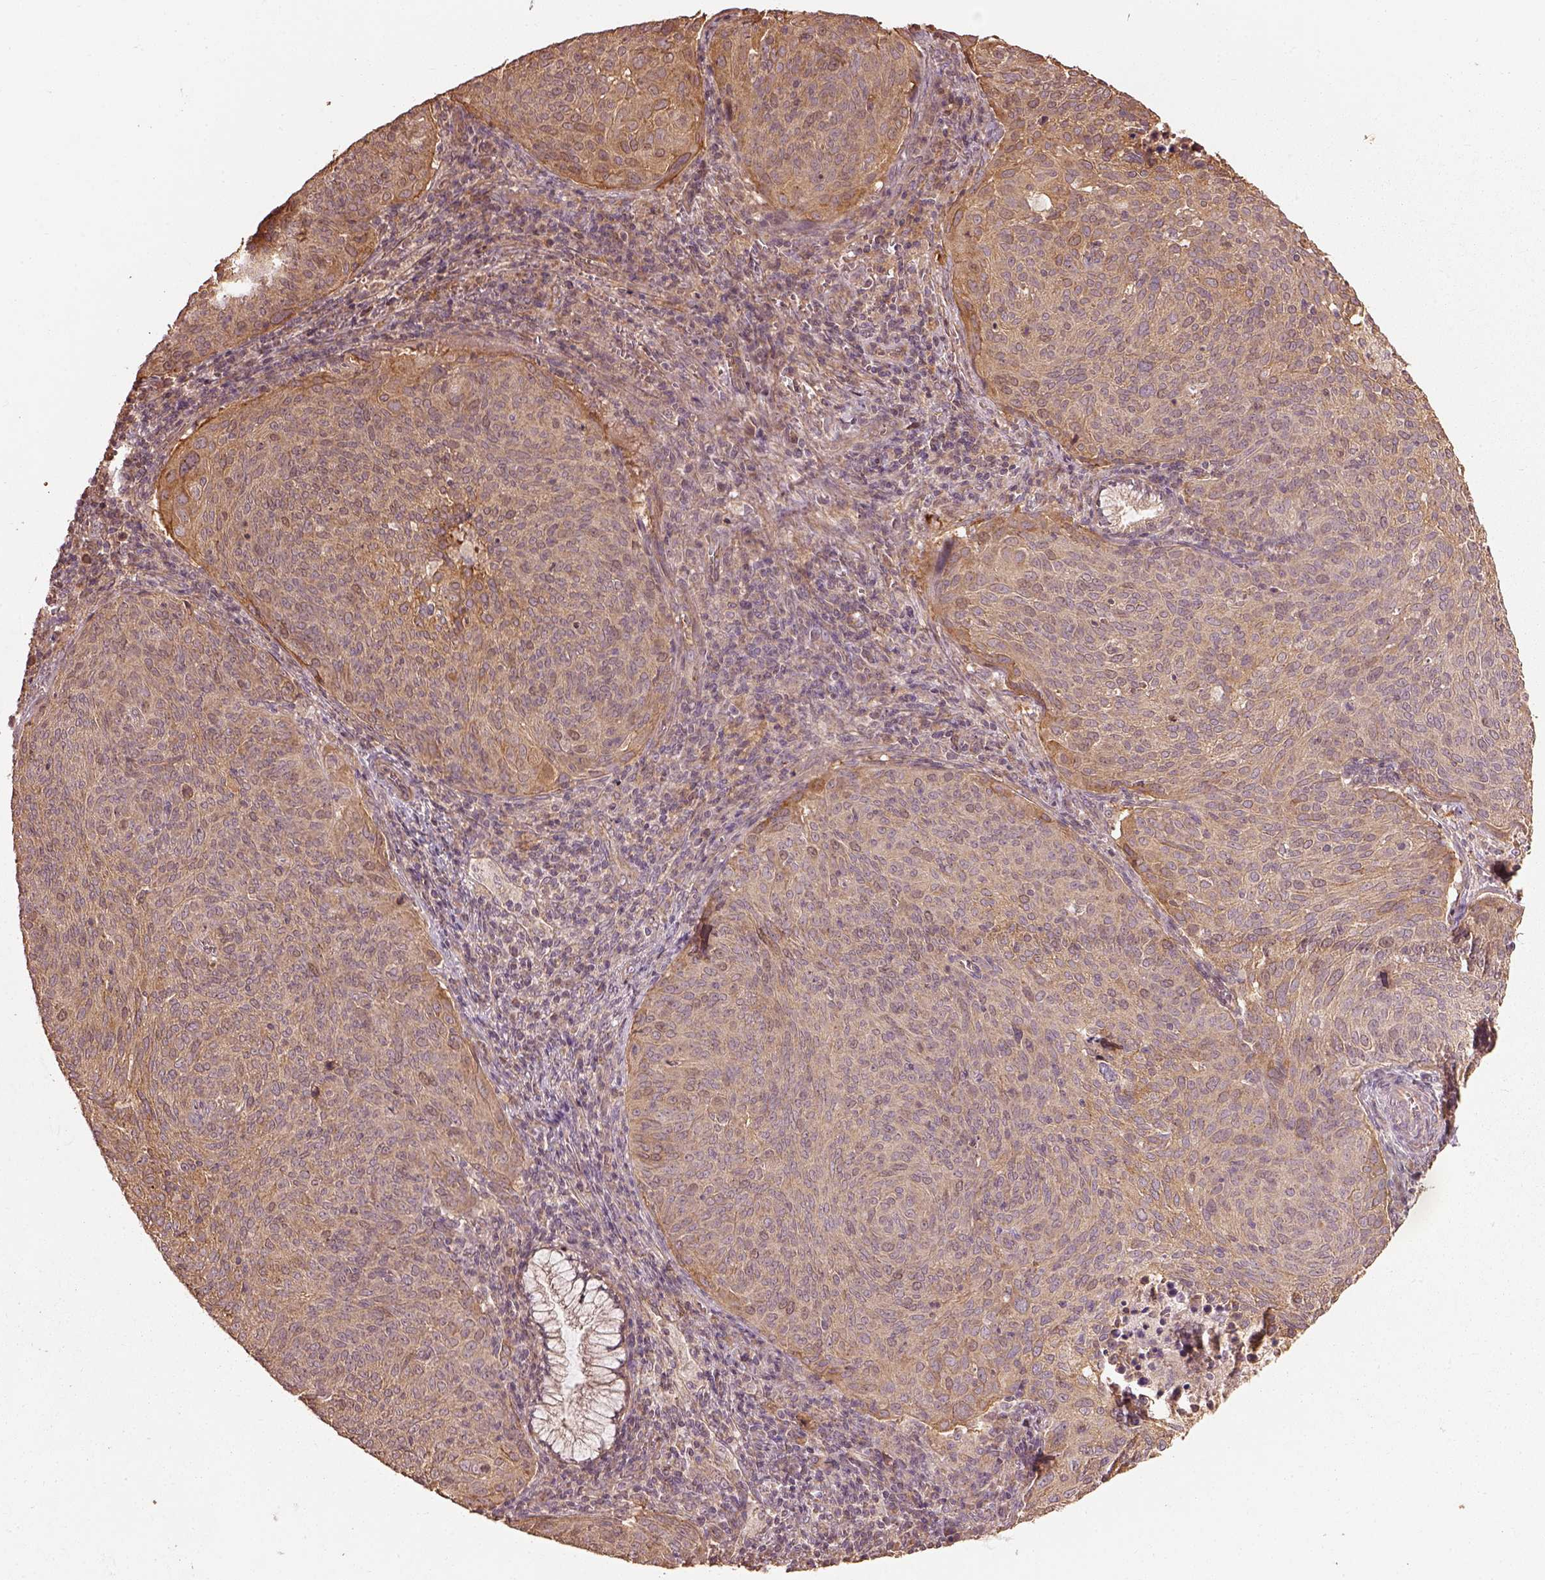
{"staining": {"intensity": "weak", "quantity": ">75%", "location": "cytoplasmic/membranous"}, "tissue": "cervical cancer", "cell_type": "Tumor cells", "image_type": "cancer", "snomed": [{"axis": "morphology", "description": "Squamous cell carcinoma, NOS"}, {"axis": "topography", "description": "Cervix"}], "caption": "Immunohistochemical staining of cervical cancer (squamous cell carcinoma) demonstrates weak cytoplasmic/membranous protein staining in approximately >75% of tumor cells.", "gene": "METTL4", "patient": {"sex": "female", "age": 39}}